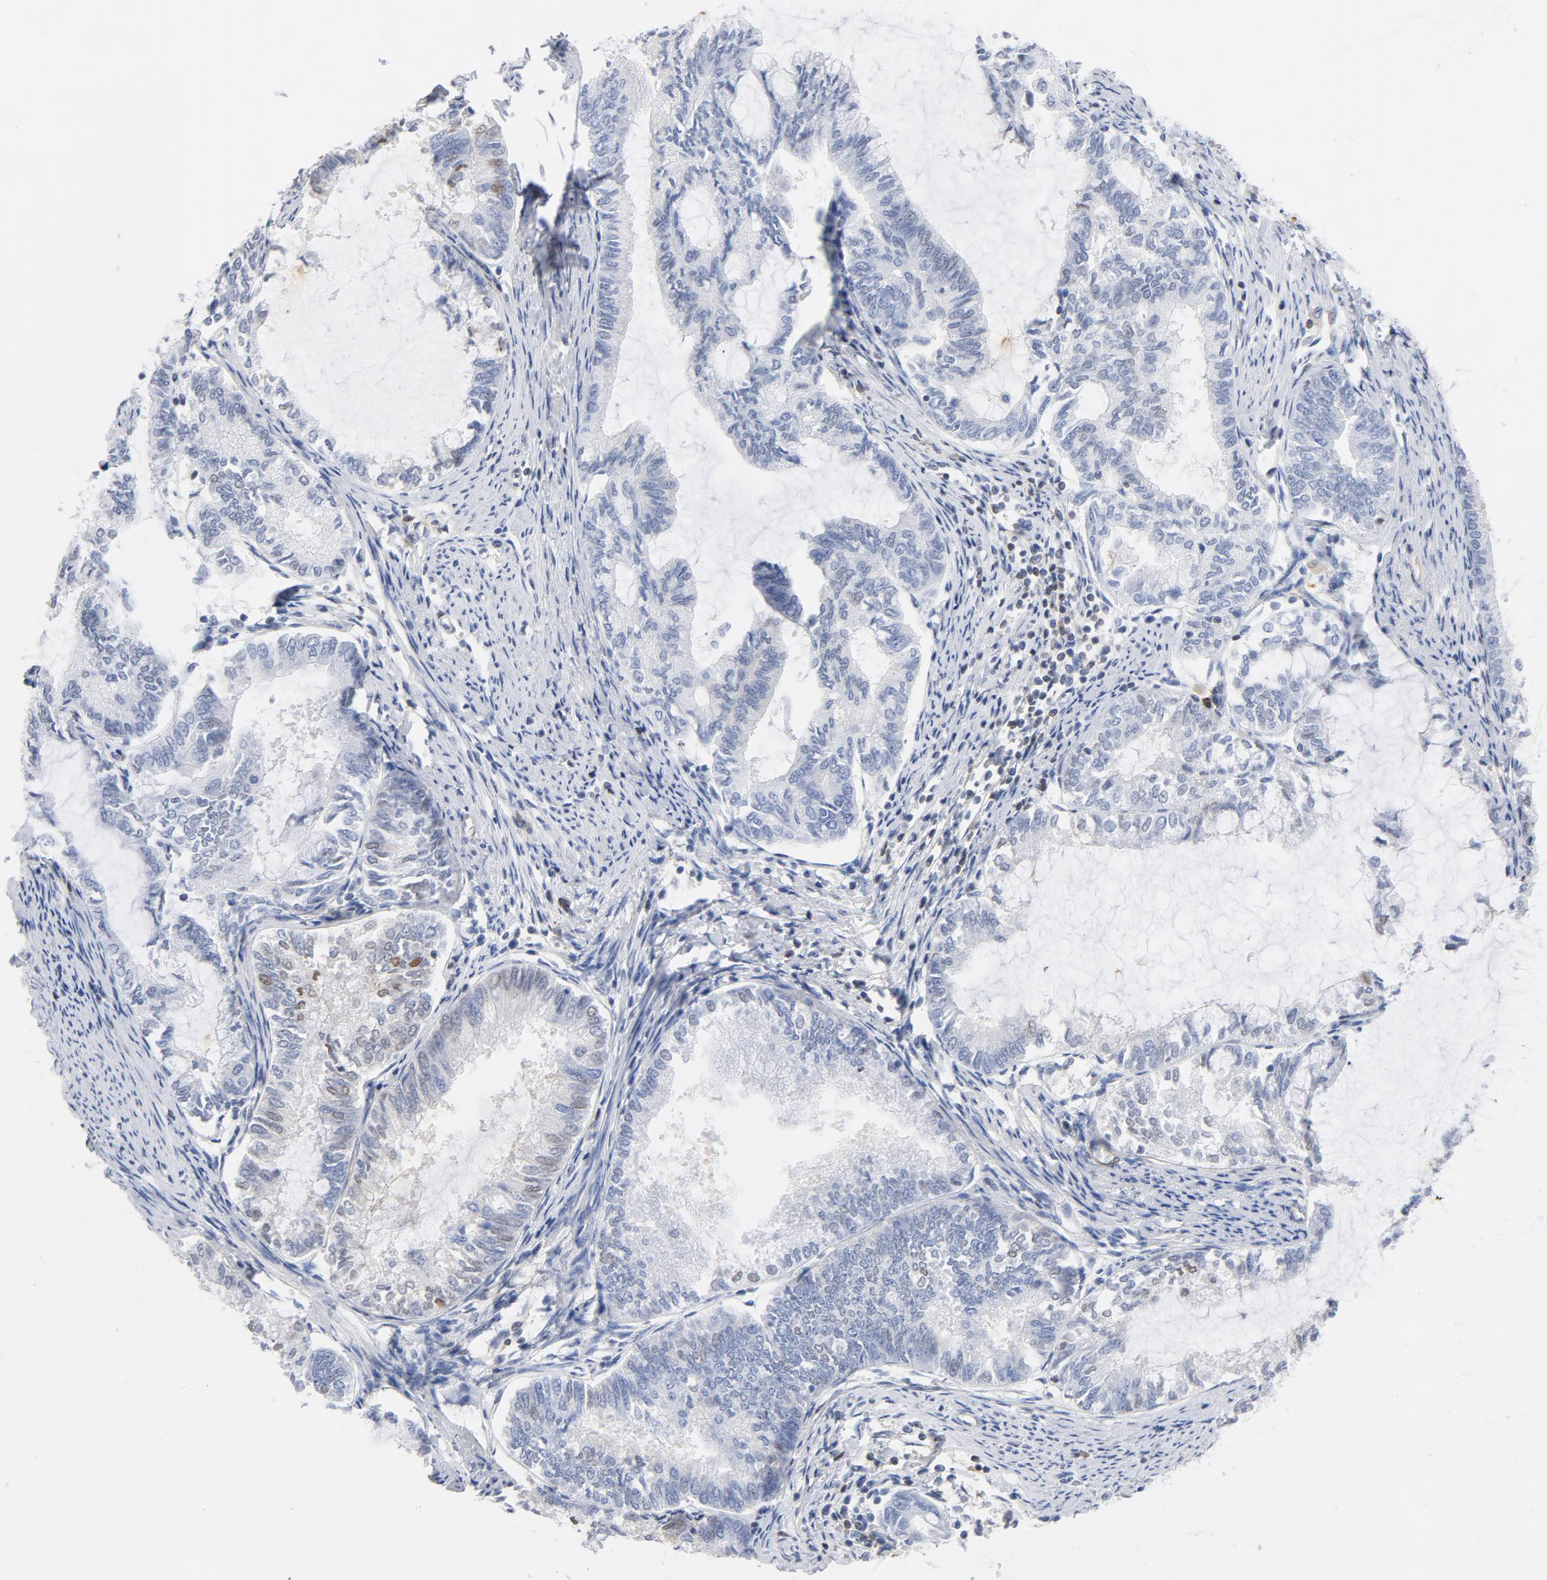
{"staining": {"intensity": "weak", "quantity": "<25%", "location": "nuclear"}, "tissue": "endometrial cancer", "cell_type": "Tumor cells", "image_type": "cancer", "snomed": [{"axis": "morphology", "description": "Adenocarcinoma, NOS"}, {"axis": "topography", "description": "Endometrium"}], "caption": "Adenocarcinoma (endometrial) stained for a protein using IHC demonstrates no staining tumor cells.", "gene": "CDKN1B", "patient": {"sex": "female", "age": 86}}